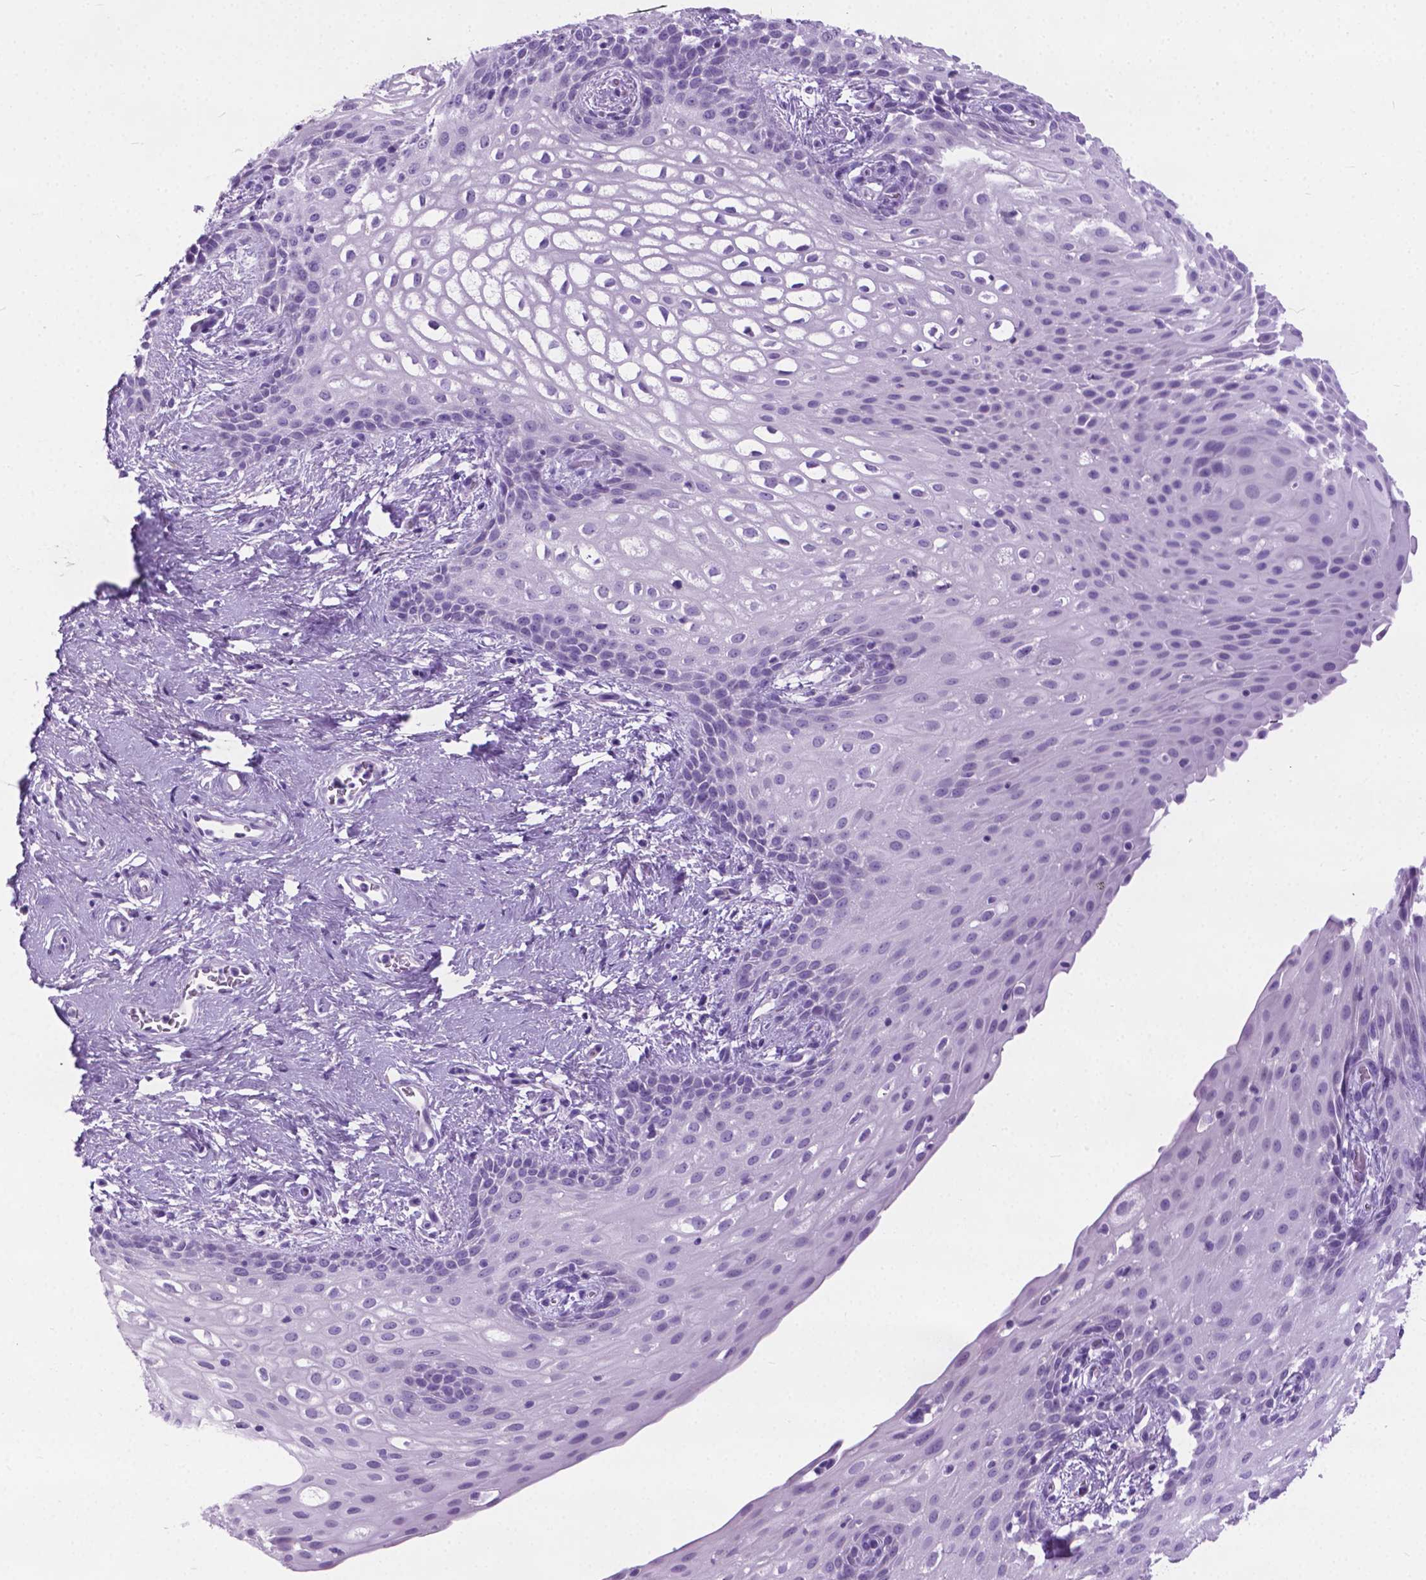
{"staining": {"intensity": "negative", "quantity": "none", "location": "none"}, "tissue": "skin", "cell_type": "Epidermal cells", "image_type": "normal", "snomed": [{"axis": "morphology", "description": "Normal tissue, NOS"}, {"axis": "topography", "description": "Anal"}], "caption": "The IHC histopathology image has no significant expression in epidermal cells of skin. (DAB (3,3'-diaminobenzidine) immunohistochemistry (IHC) with hematoxylin counter stain).", "gene": "ARMS2", "patient": {"sex": "female", "age": 46}}